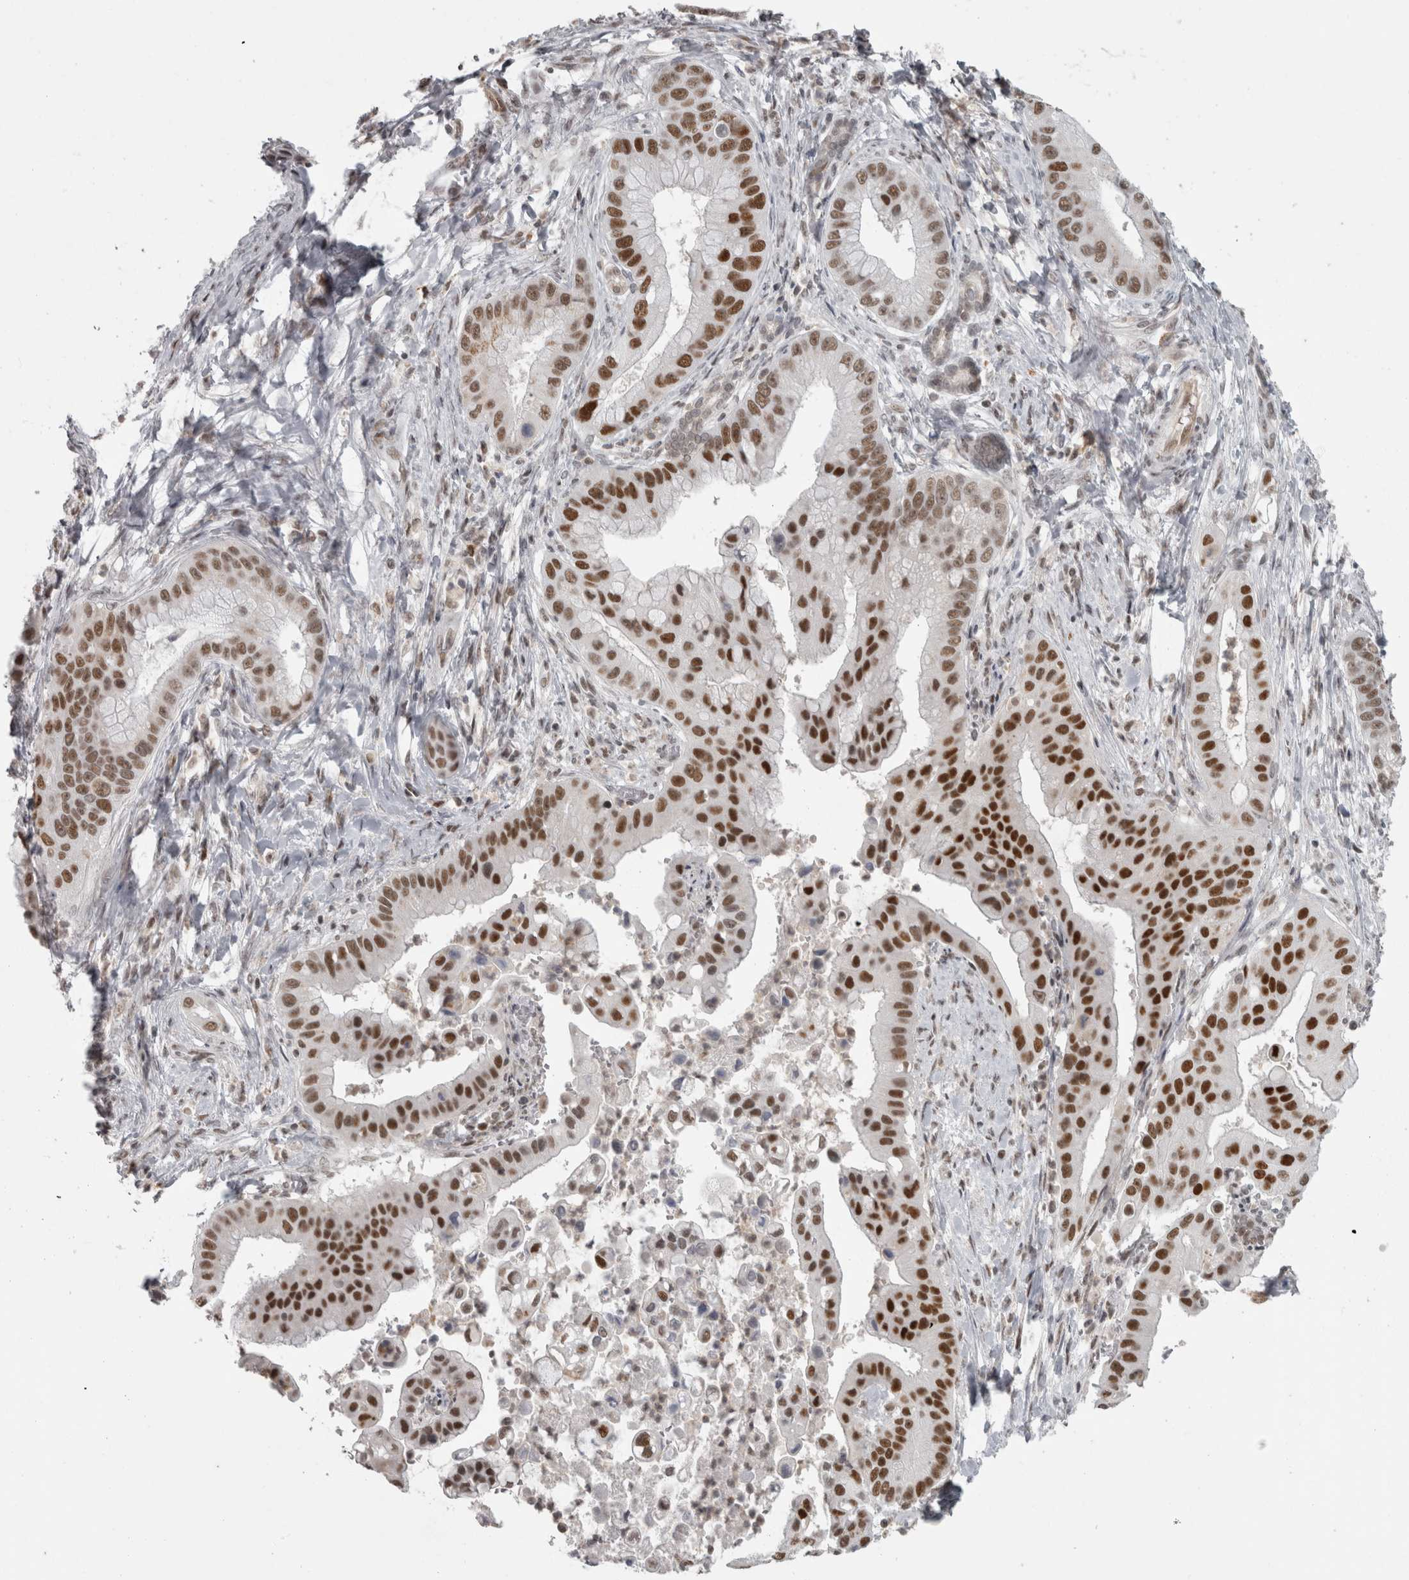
{"staining": {"intensity": "strong", "quantity": ">75%", "location": "nuclear"}, "tissue": "liver cancer", "cell_type": "Tumor cells", "image_type": "cancer", "snomed": [{"axis": "morphology", "description": "Cholangiocarcinoma"}, {"axis": "topography", "description": "Liver"}], "caption": "Human cholangiocarcinoma (liver) stained with a brown dye reveals strong nuclear positive expression in approximately >75% of tumor cells.", "gene": "MICU3", "patient": {"sex": "female", "age": 54}}